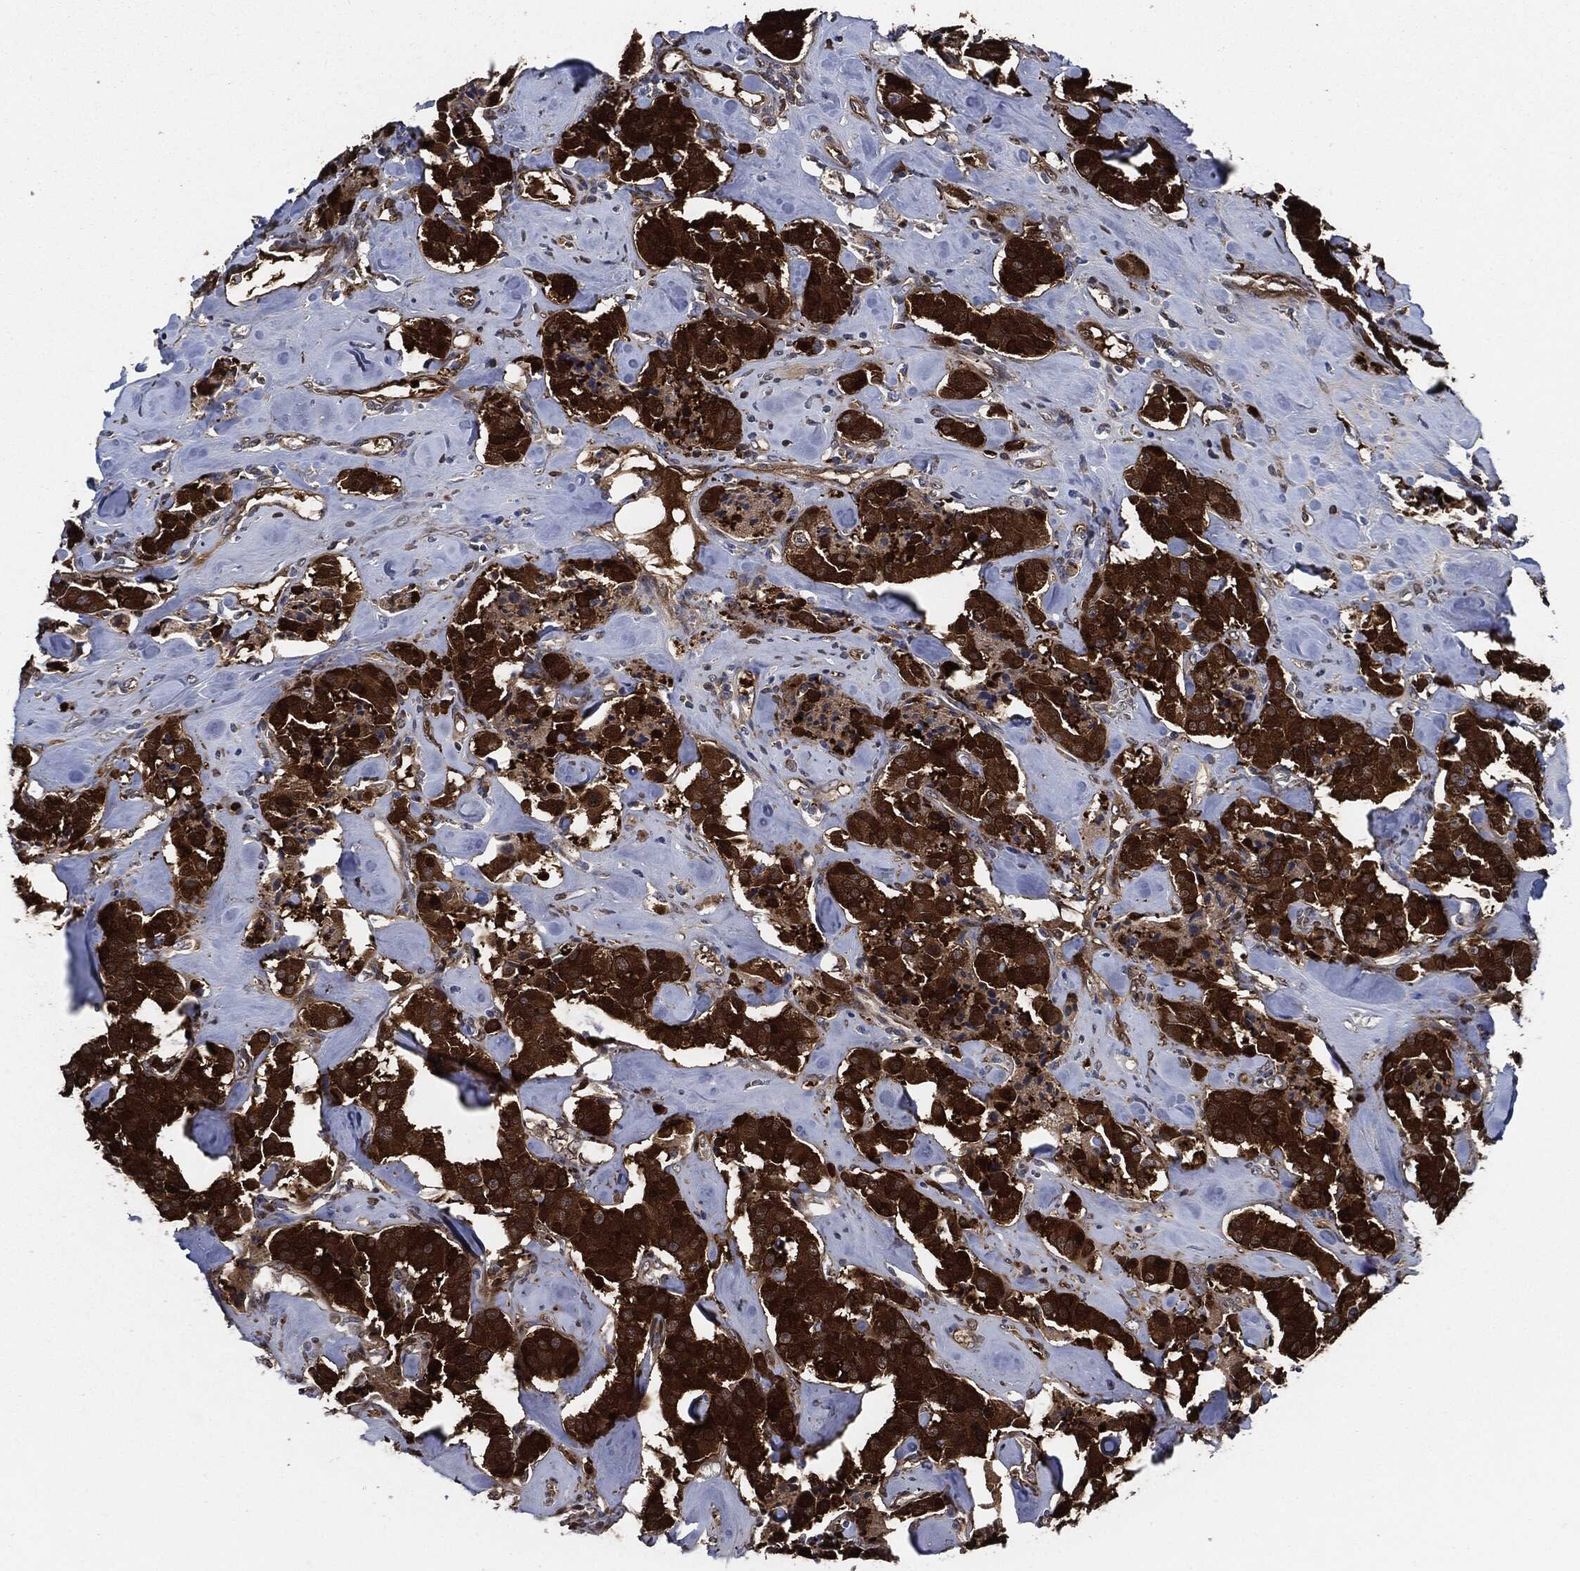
{"staining": {"intensity": "strong", "quantity": ">75%", "location": "cytoplasmic/membranous"}, "tissue": "carcinoid", "cell_type": "Tumor cells", "image_type": "cancer", "snomed": [{"axis": "morphology", "description": "Carcinoid, malignant, NOS"}, {"axis": "topography", "description": "Pancreas"}], "caption": "Immunohistochemical staining of carcinoid demonstrates high levels of strong cytoplasmic/membranous expression in about >75% of tumor cells.", "gene": "PRDX2", "patient": {"sex": "male", "age": 41}}